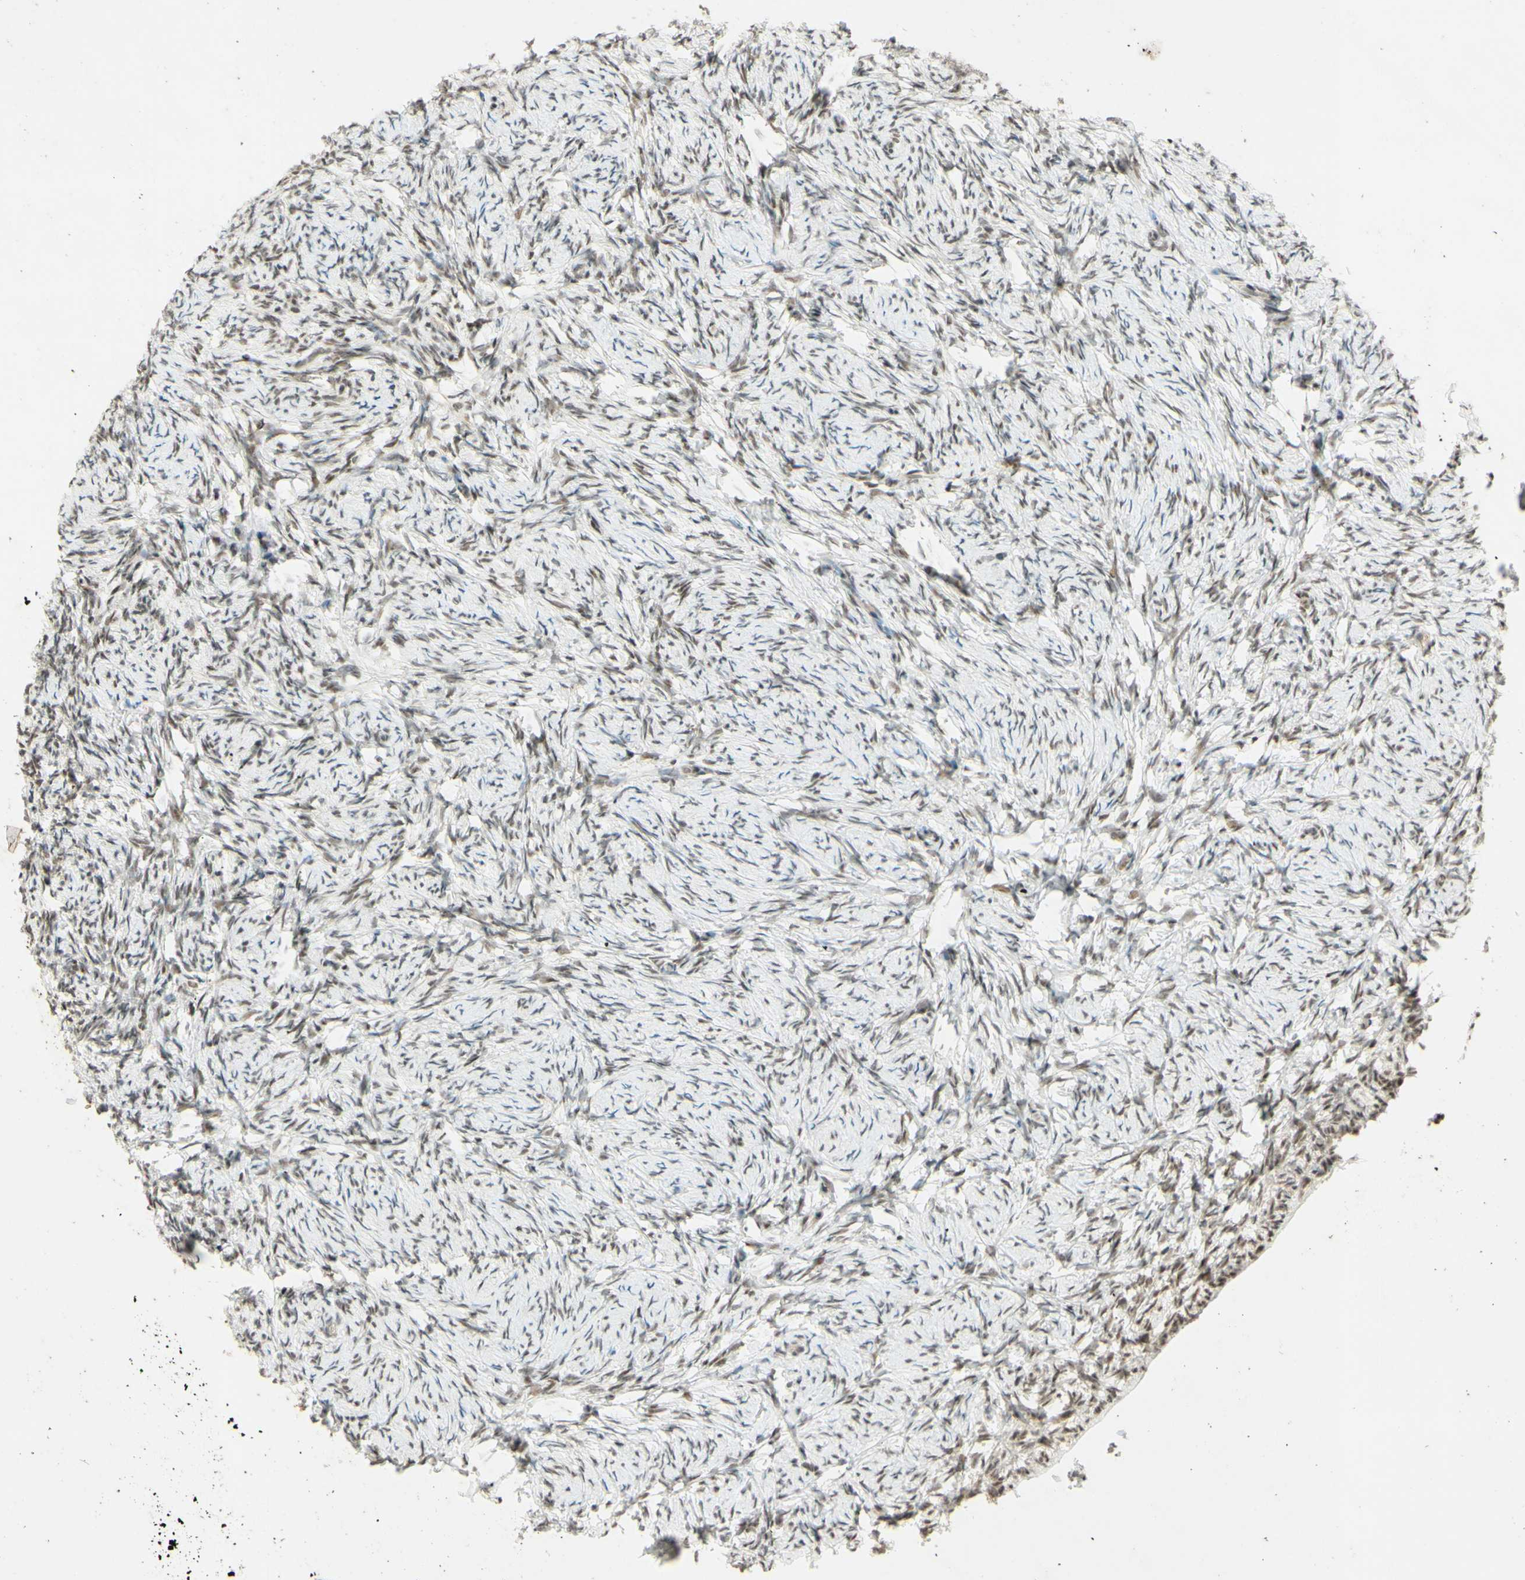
{"staining": {"intensity": "moderate", "quantity": ">75%", "location": "nuclear"}, "tissue": "ovary", "cell_type": "Follicle cells", "image_type": "normal", "snomed": [{"axis": "morphology", "description": "Normal tissue, NOS"}, {"axis": "topography", "description": "Ovary"}], "caption": "High-power microscopy captured an immunohistochemistry histopathology image of normal ovary, revealing moderate nuclear expression in about >75% of follicle cells. Immunohistochemistry stains the protein of interest in brown and the nuclei are stained blue.", "gene": "SMARCB1", "patient": {"sex": "female", "age": 60}}